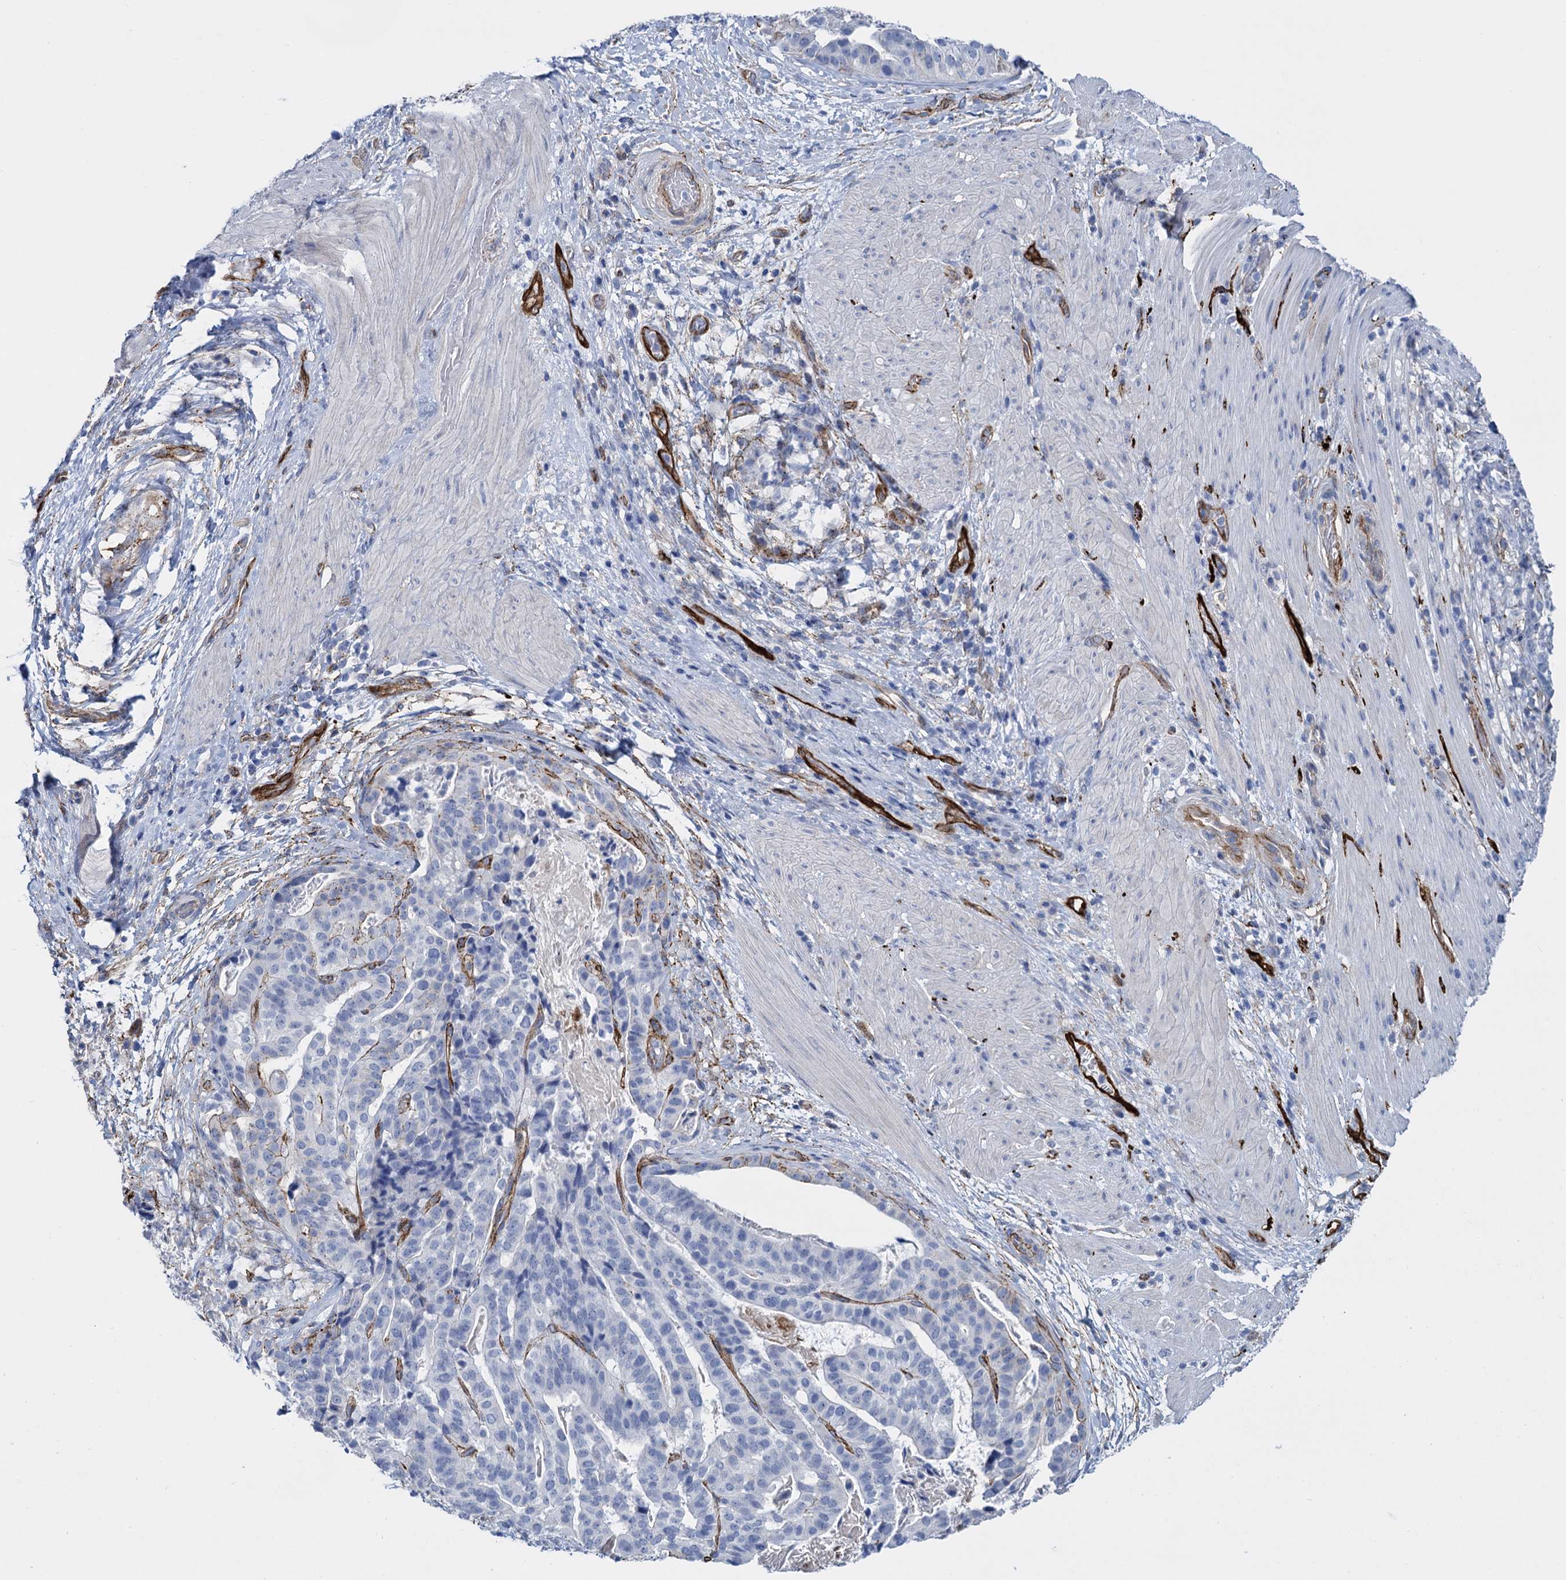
{"staining": {"intensity": "negative", "quantity": "none", "location": "none"}, "tissue": "stomach cancer", "cell_type": "Tumor cells", "image_type": "cancer", "snomed": [{"axis": "morphology", "description": "Adenocarcinoma, NOS"}, {"axis": "topography", "description": "Stomach"}], "caption": "Stomach adenocarcinoma stained for a protein using immunohistochemistry demonstrates no positivity tumor cells.", "gene": "SNCG", "patient": {"sex": "male", "age": 48}}